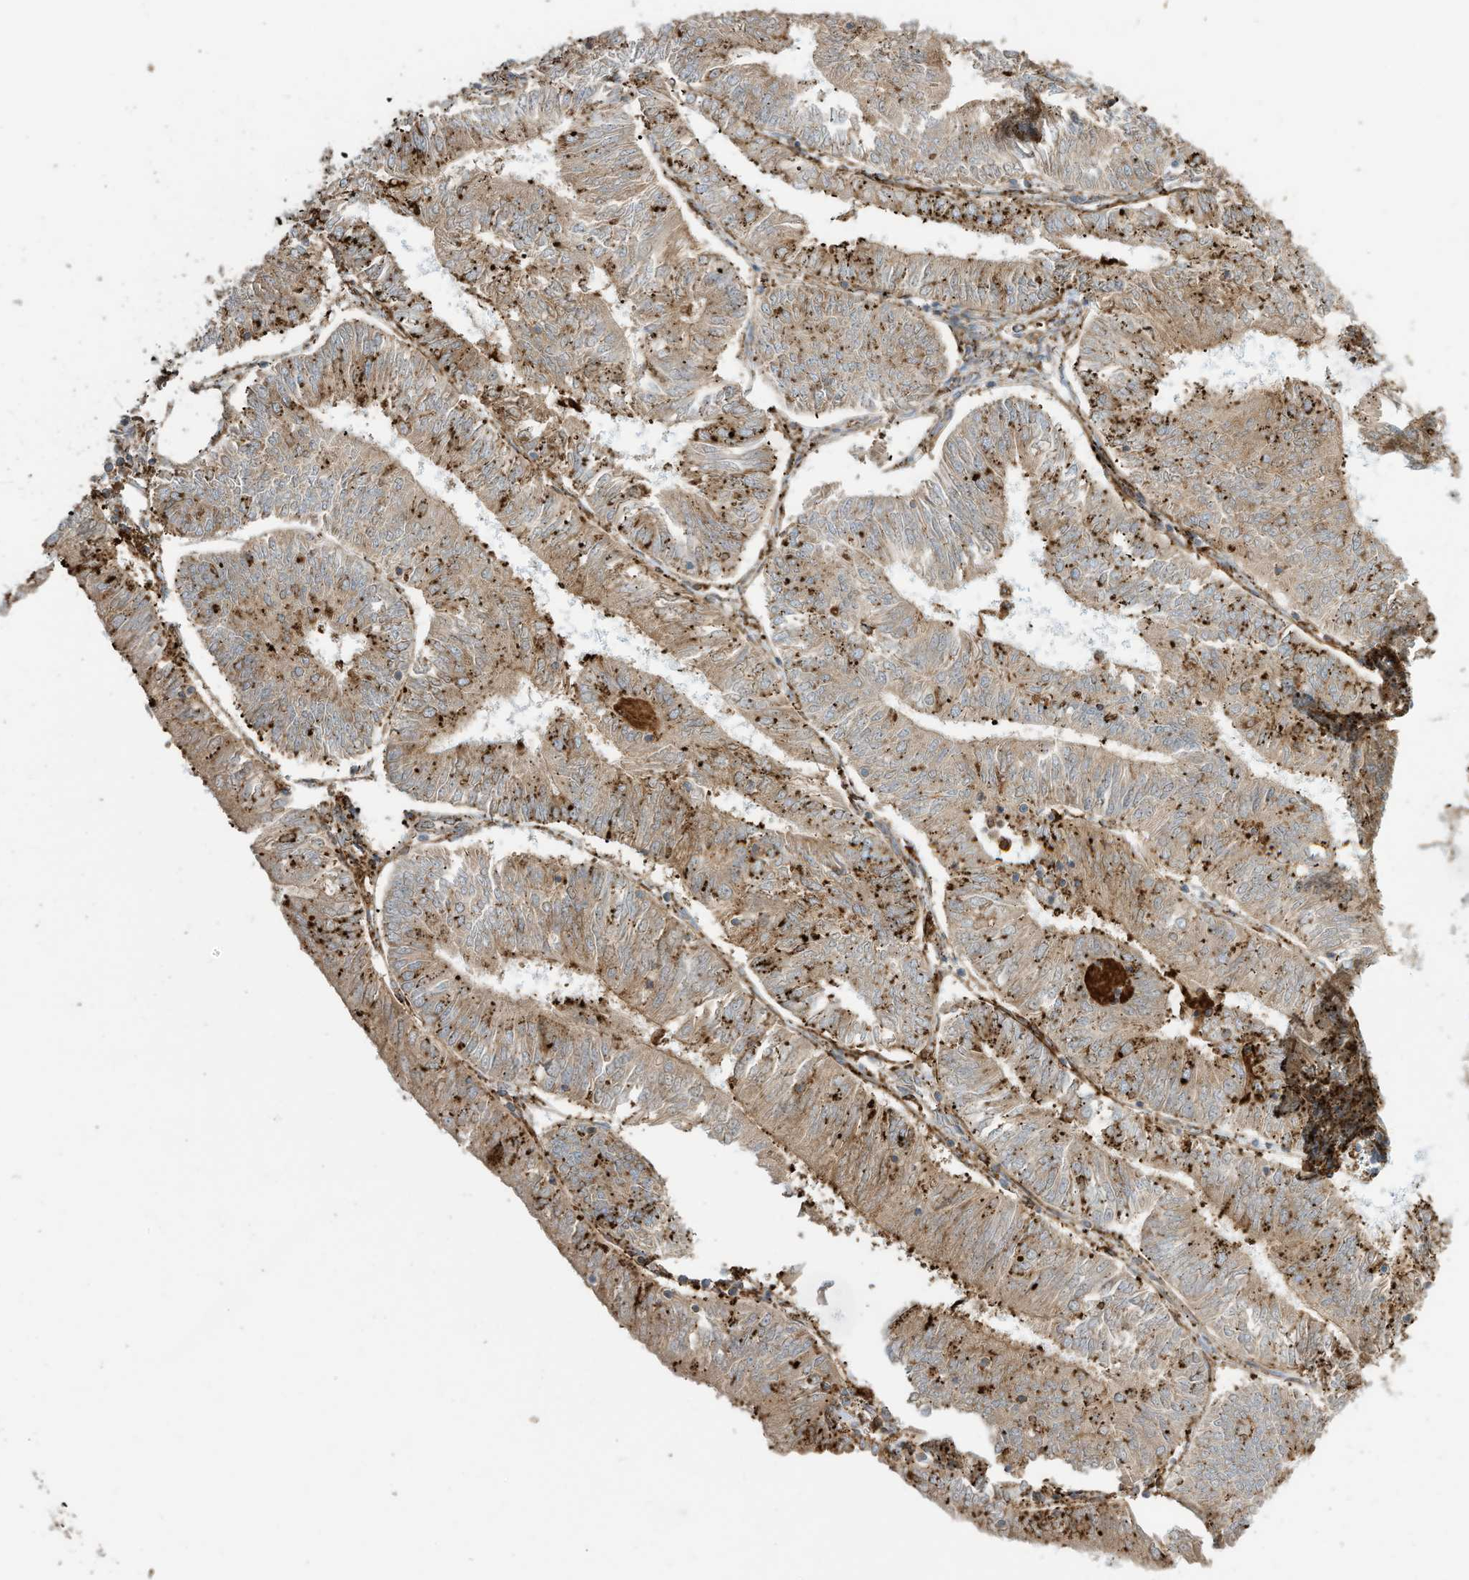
{"staining": {"intensity": "moderate", "quantity": ">75%", "location": "cytoplasmic/membranous"}, "tissue": "endometrial cancer", "cell_type": "Tumor cells", "image_type": "cancer", "snomed": [{"axis": "morphology", "description": "Adenocarcinoma, NOS"}, {"axis": "topography", "description": "Endometrium"}], "caption": "Immunohistochemical staining of human adenocarcinoma (endometrial) shows medium levels of moderate cytoplasmic/membranous staining in approximately >75% of tumor cells.", "gene": "TRNAU1AP", "patient": {"sex": "female", "age": 58}}